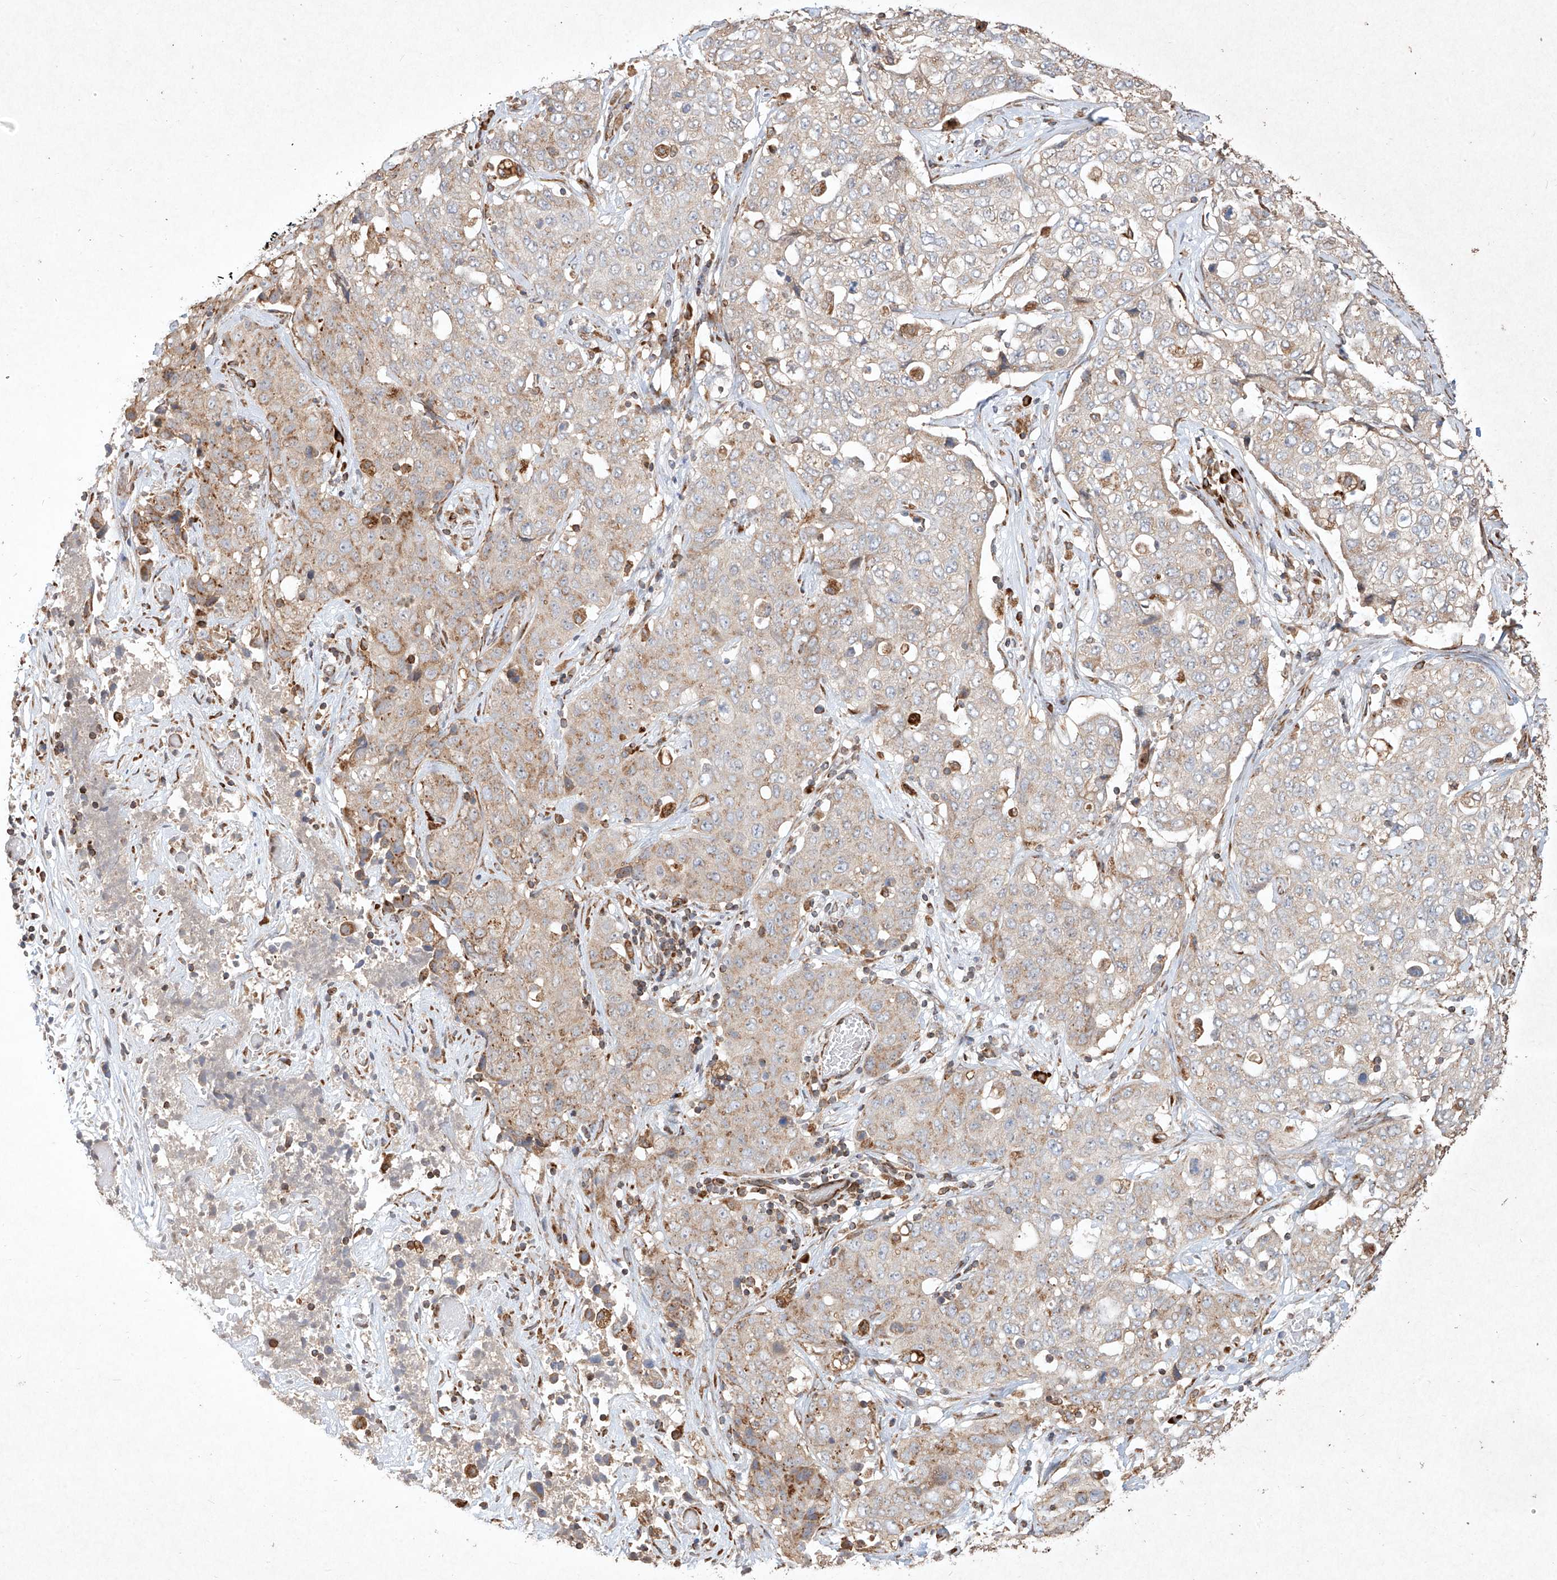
{"staining": {"intensity": "weak", "quantity": ">75%", "location": "cytoplasmic/membranous"}, "tissue": "stomach cancer", "cell_type": "Tumor cells", "image_type": "cancer", "snomed": [{"axis": "morphology", "description": "Normal tissue, NOS"}, {"axis": "morphology", "description": "Adenocarcinoma, NOS"}, {"axis": "topography", "description": "Lymph node"}, {"axis": "topography", "description": "Stomach"}], "caption": "Immunohistochemistry (IHC) staining of stomach cancer (adenocarcinoma), which exhibits low levels of weak cytoplasmic/membranous staining in approximately >75% of tumor cells indicating weak cytoplasmic/membranous protein positivity. The staining was performed using DAB (3,3'-diaminobenzidine) (brown) for protein detection and nuclei were counterstained in hematoxylin (blue).", "gene": "SEMA3B", "patient": {"sex": "male", "age": 48}}